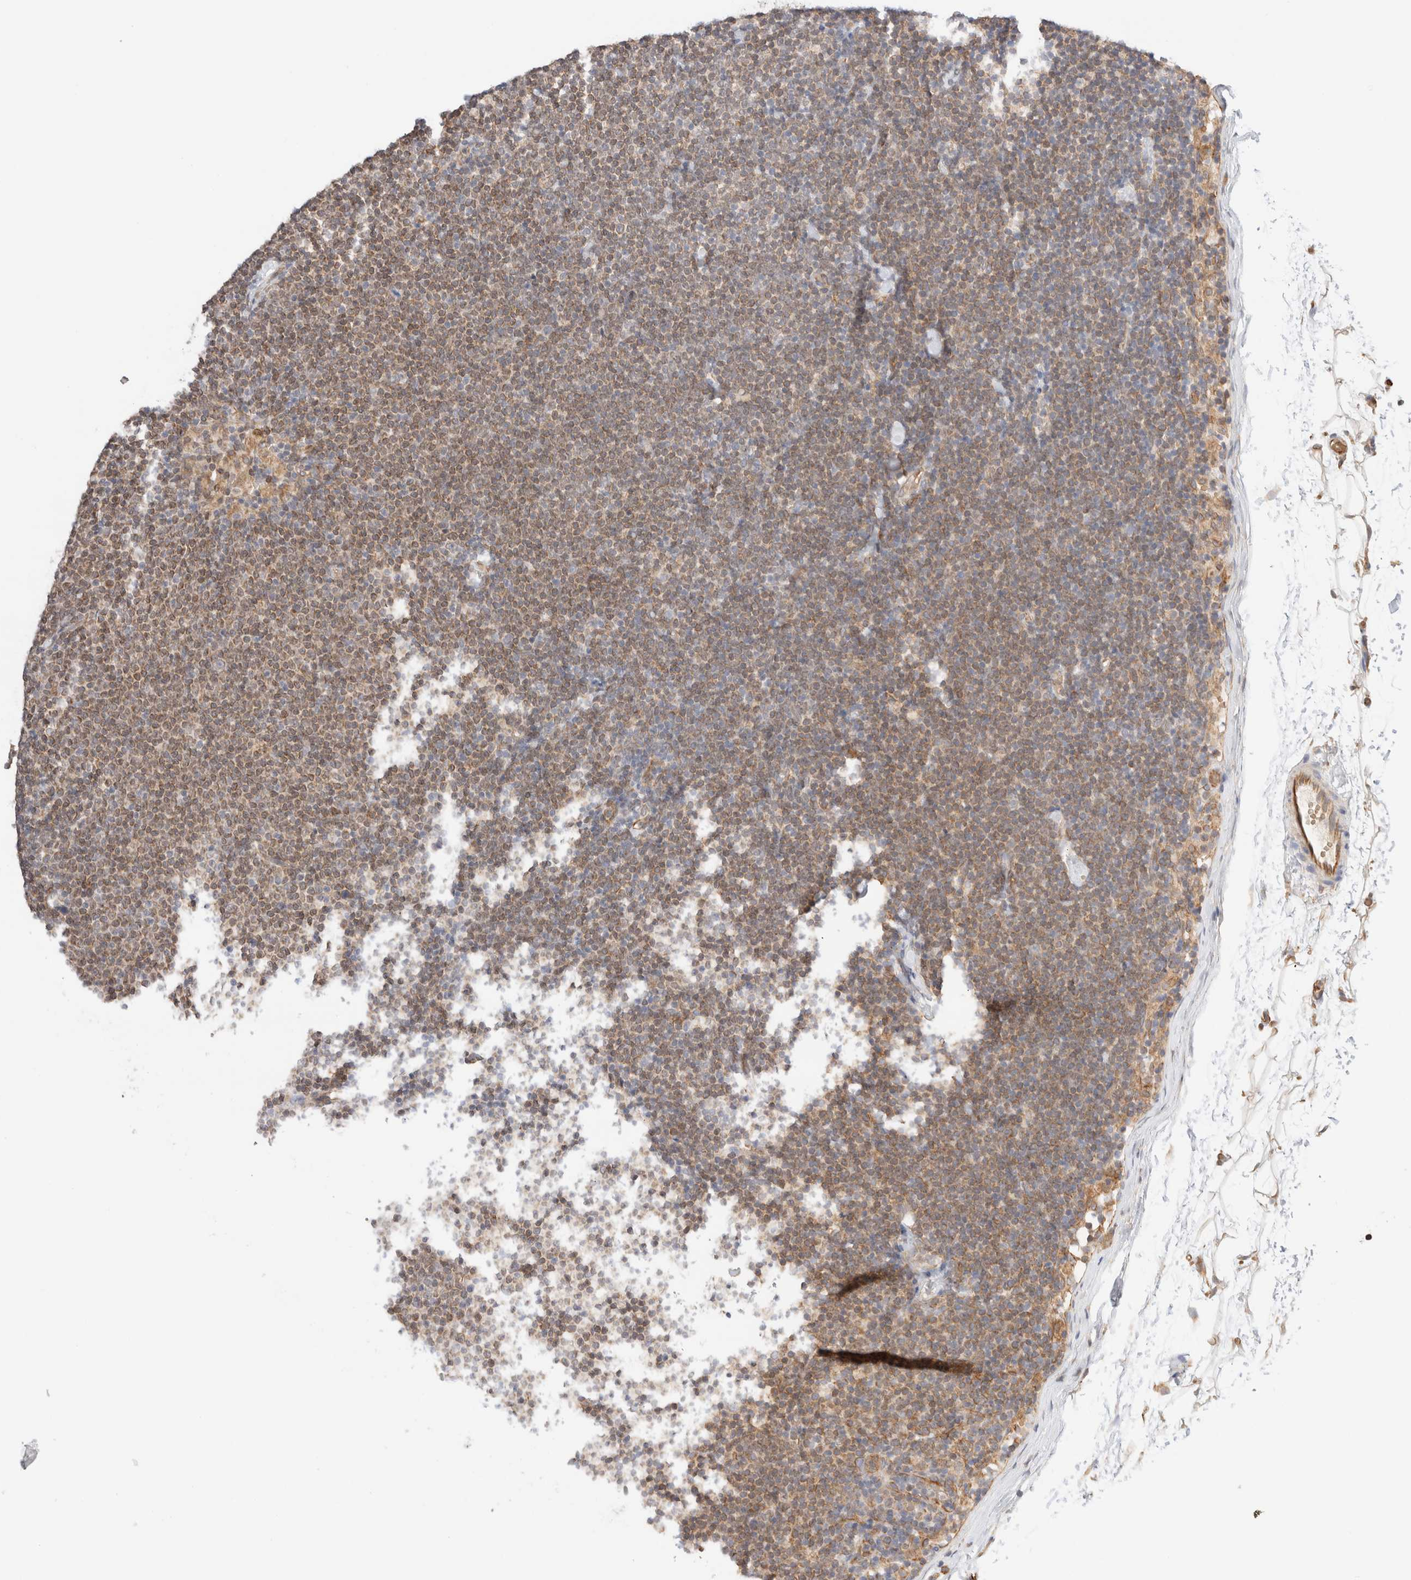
{"staining": {"intensity": "weak", "quantity": ">75%", "location": "cytoplasmic/membranous,nuclear"}, "tissue": "lymphoma", "cell_type": "Tumor cells", "image_type": "cancer", "snomed": [{"axis": "morphology", "description": "Malignant lymphoma, non-Hodgkin's type, Low grade"}, {"axis": "topography", "description": "Lymph node"}], "caption": "Brown immunohistochemical staining in human lymphoma shows weak cytoplasmic/membranous and nuclear staining in approximately >75% of tumor cells. (Stains: DAB (3,3'-diaminobenzidine) in brown, nuclei in blue, Microscopy: brightfield microscopy at high magnification).", "gene": "SYVN1", "patient": {"sex": "female", "age": 53}}